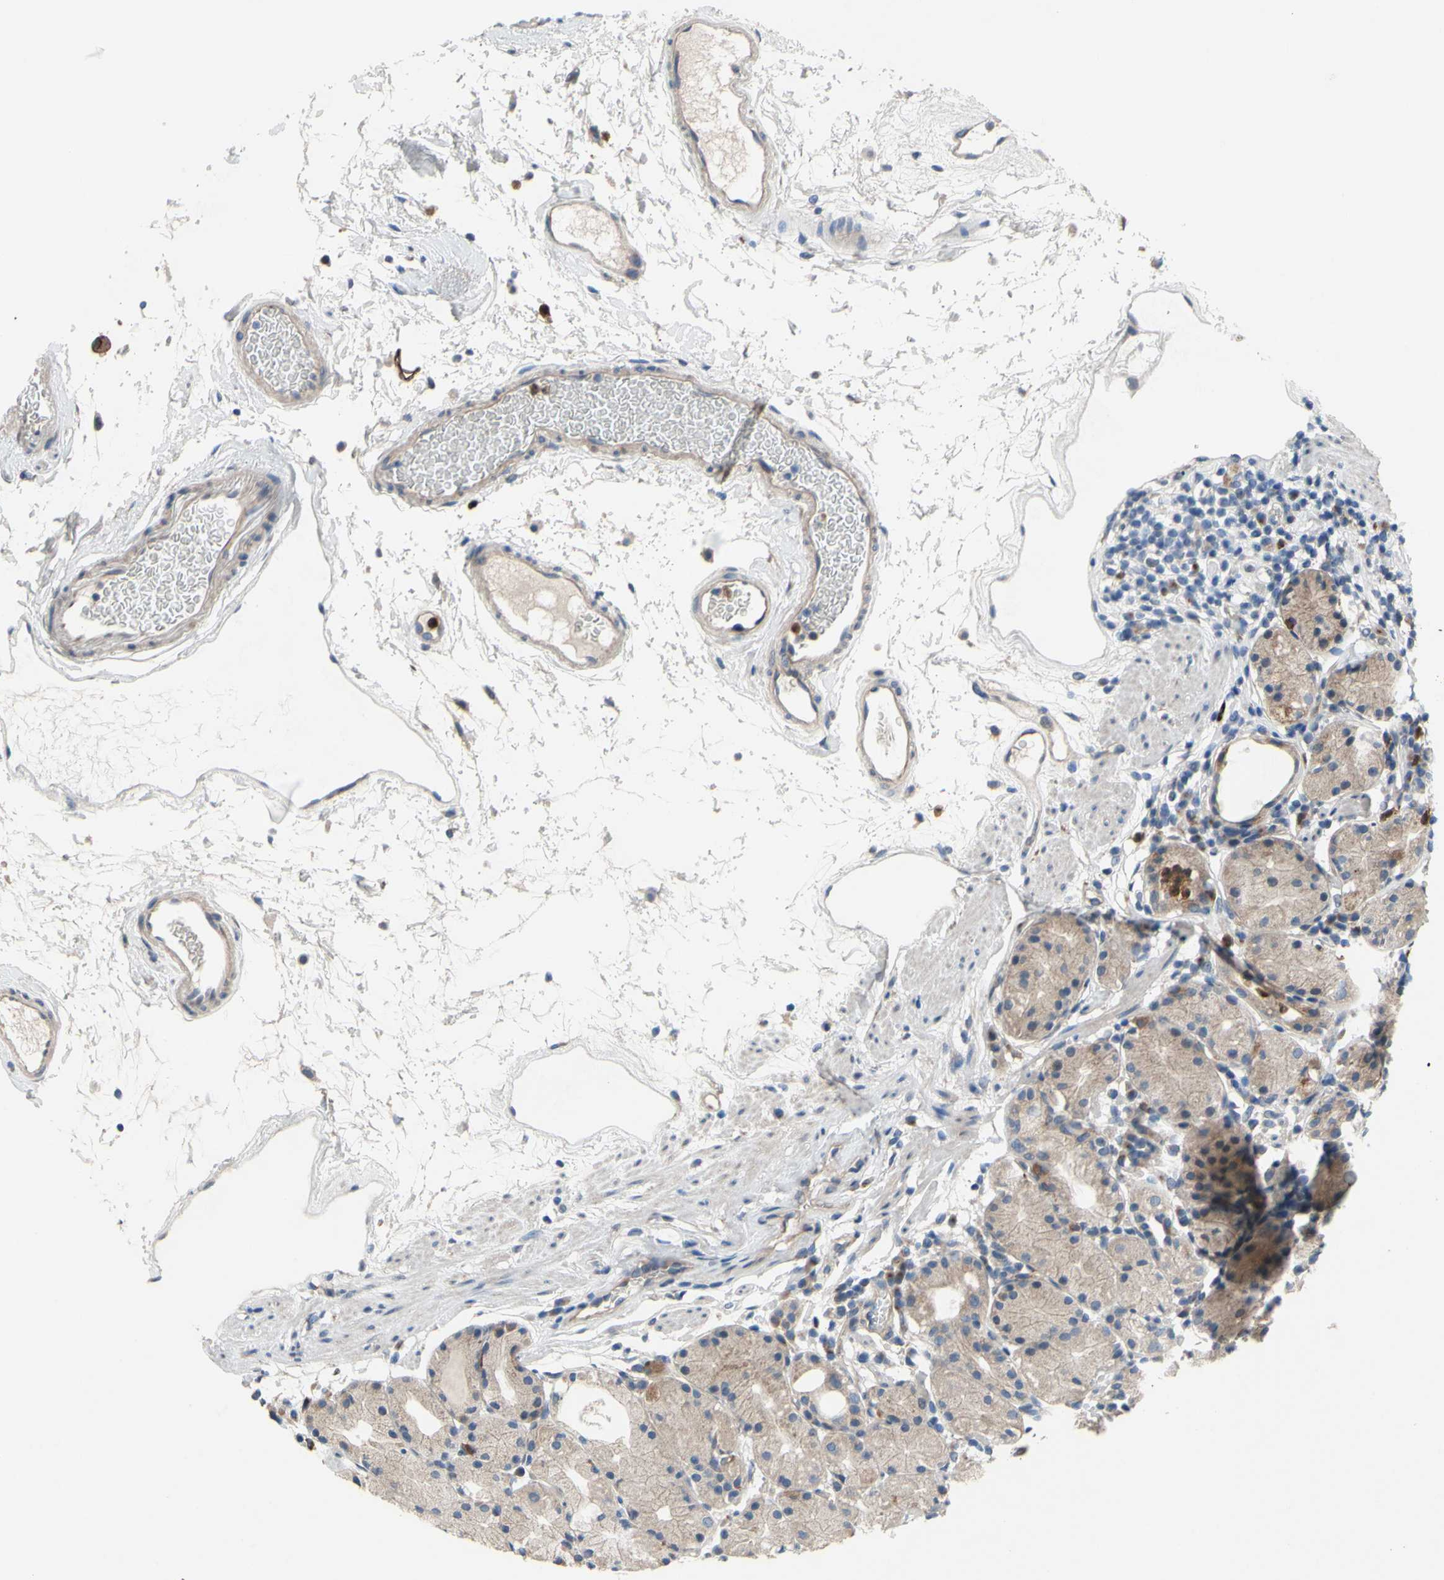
{"staining": {"intensity": "moderate", "quantity": ">75%", "location": "cytoplasmic/membranous"}, "tissue": "stomach", "cell_type": "Glandular cells", "image_type": "normal", "snomed": [{"axis": "morphology", "description": "Normal tissue, NOS"}, {"axis": "topography", "description": "Stomach"}, {"axis": "topography", "description": "Stomach, lower"}], "caption": "Stomach stained with a brown dye exhibits moderate cytoplasmic/membranous positive staining in approximately >75% of glandular cells.", "gene": "GRAMD2B", "patient": {"sex": "female", "age": 75}}